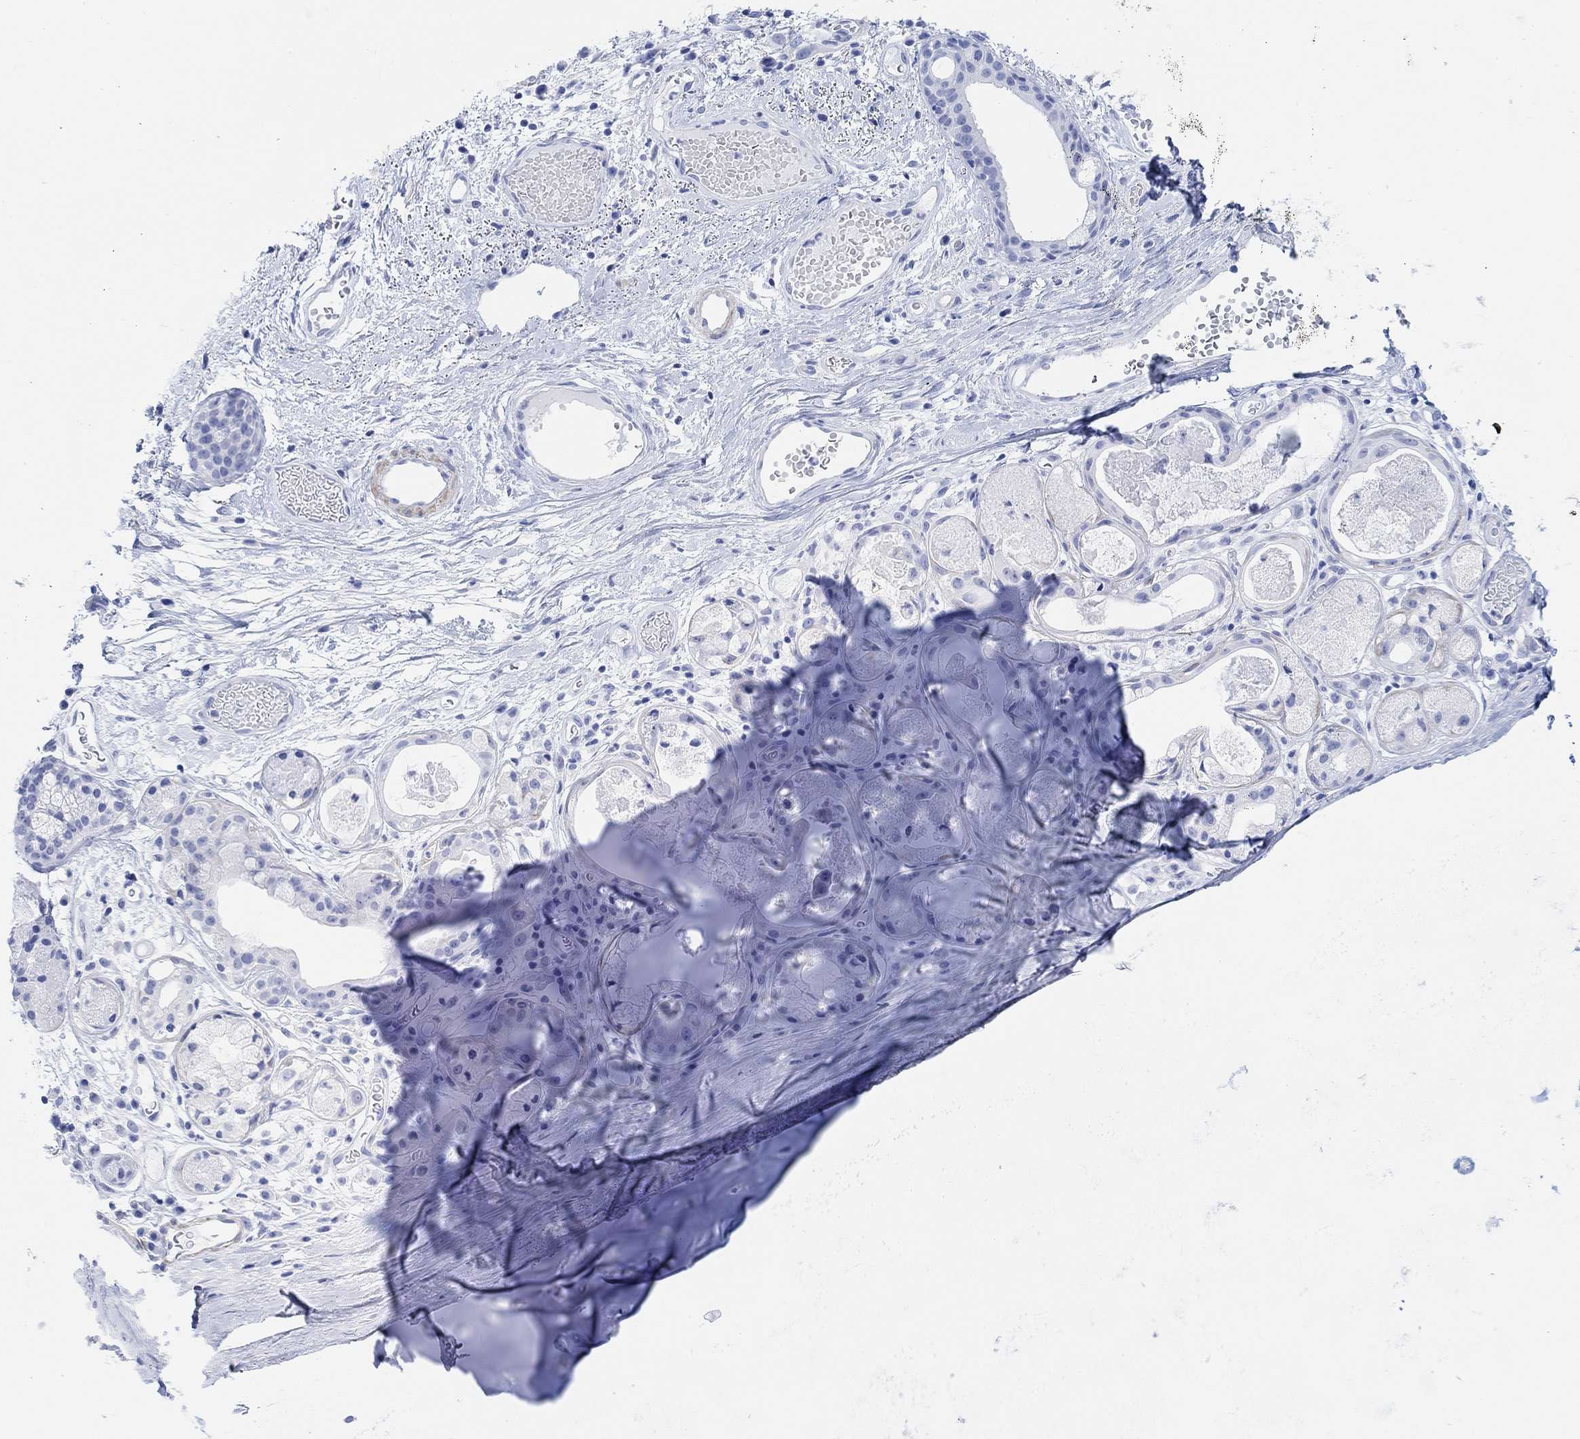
{"staining": {"intensity": "negative", "quantity": "none", "location": "none"}, "tissue": "adipose tissue", "cell_type": "Adipocytes", "image_type": "normal", "snomed": [{"axis": "morphology", "description": "Normal tissue, NOS"}, {"axis": "topography", "description": "Cartilage tissue"}], "caption": "The immunohistochemistry (IHC) micrograph has no significant positivity in adipocytes of adipose tissue. (Brightfield microscopy of DAB immunohistochemistry at high magnification).", "gene": "ANKRD33", "patient": {"sex": "male", "age": 81}}